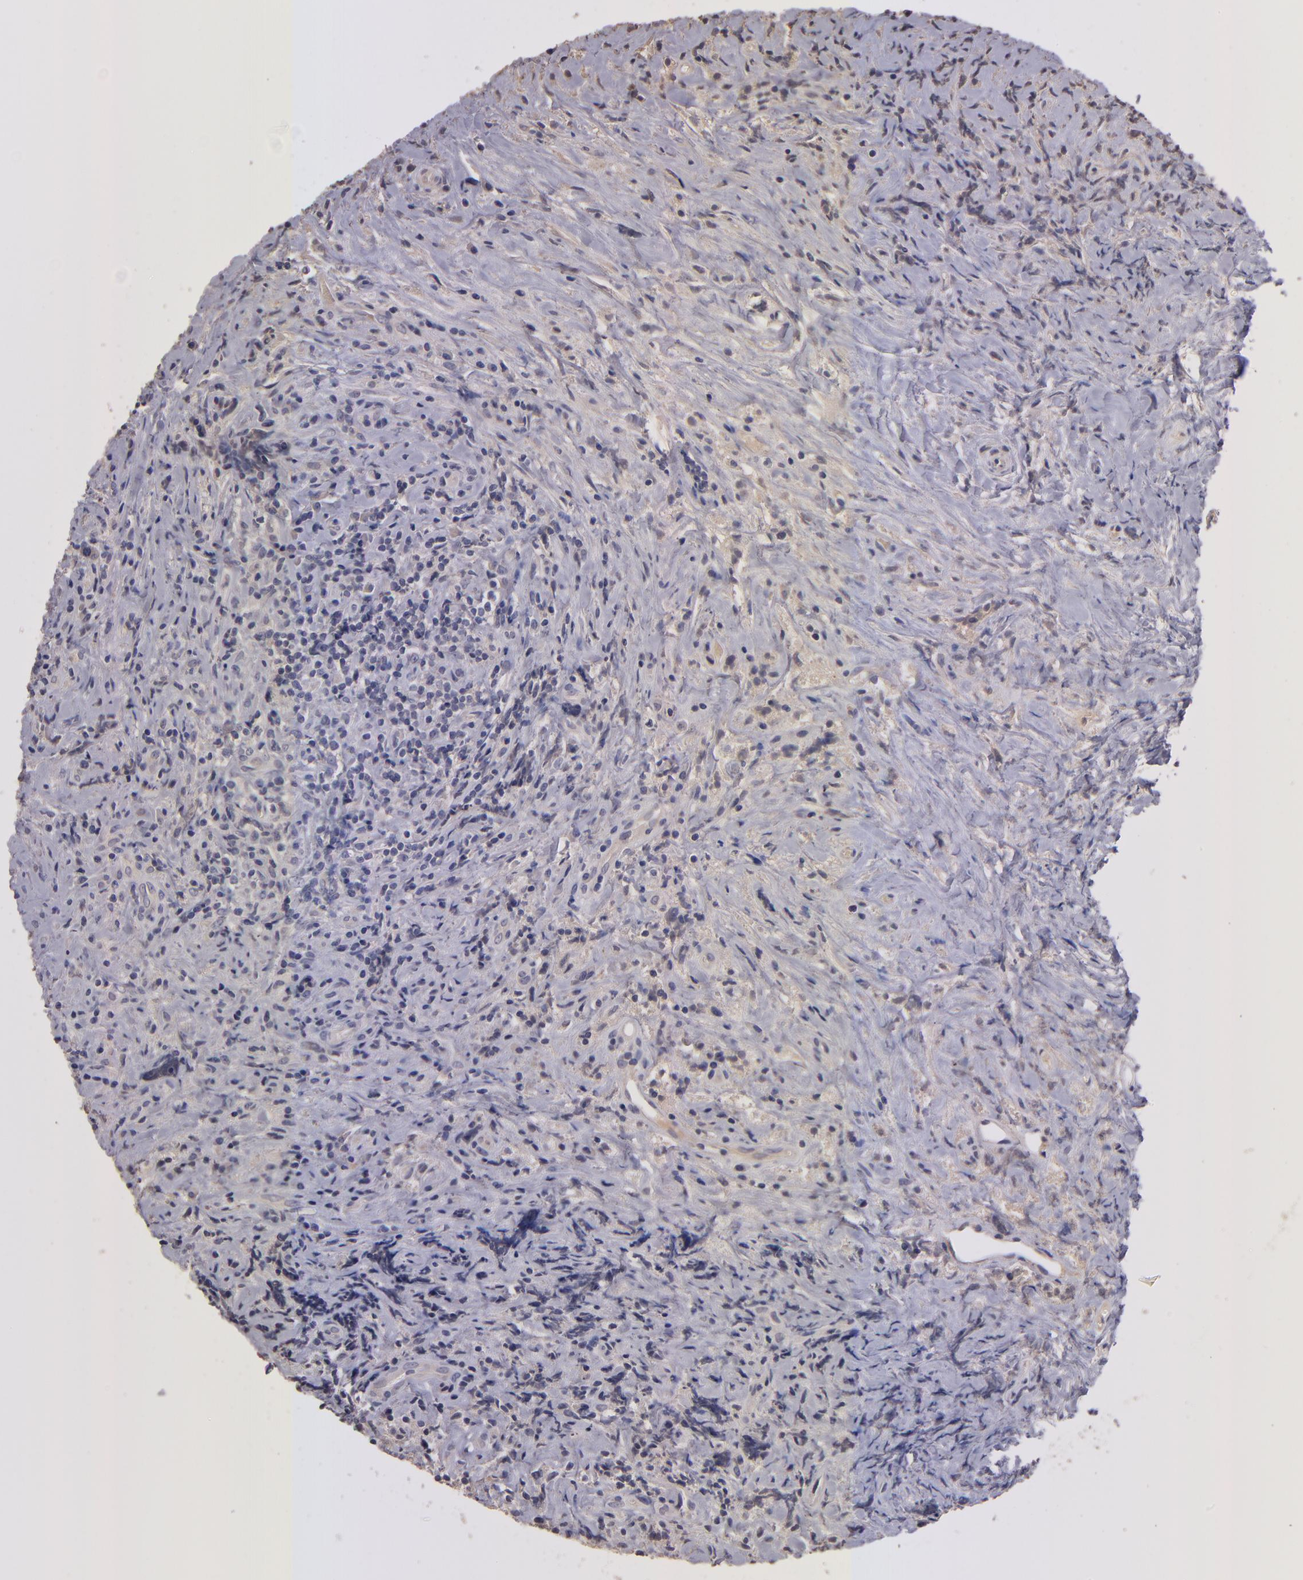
{"staining": {"intensity": "negative", "quantity": "none", "location": "none"}, "tissue": "lymphoma", "cell_type": "Tumor cells", "image_type": "cancer", "snomed": [{"axis": "morphology", "description": "Hodgkin's disease, NOS"}, {"axis": "topography", "description": "Lymph node"}], "caption": "Human lymphoma stained for a protein using immunohistochemistry (IHC) shows no expression in tumor cells.", "gene": "GNAZ", "patient": {"sex": "female", "age": 25}}